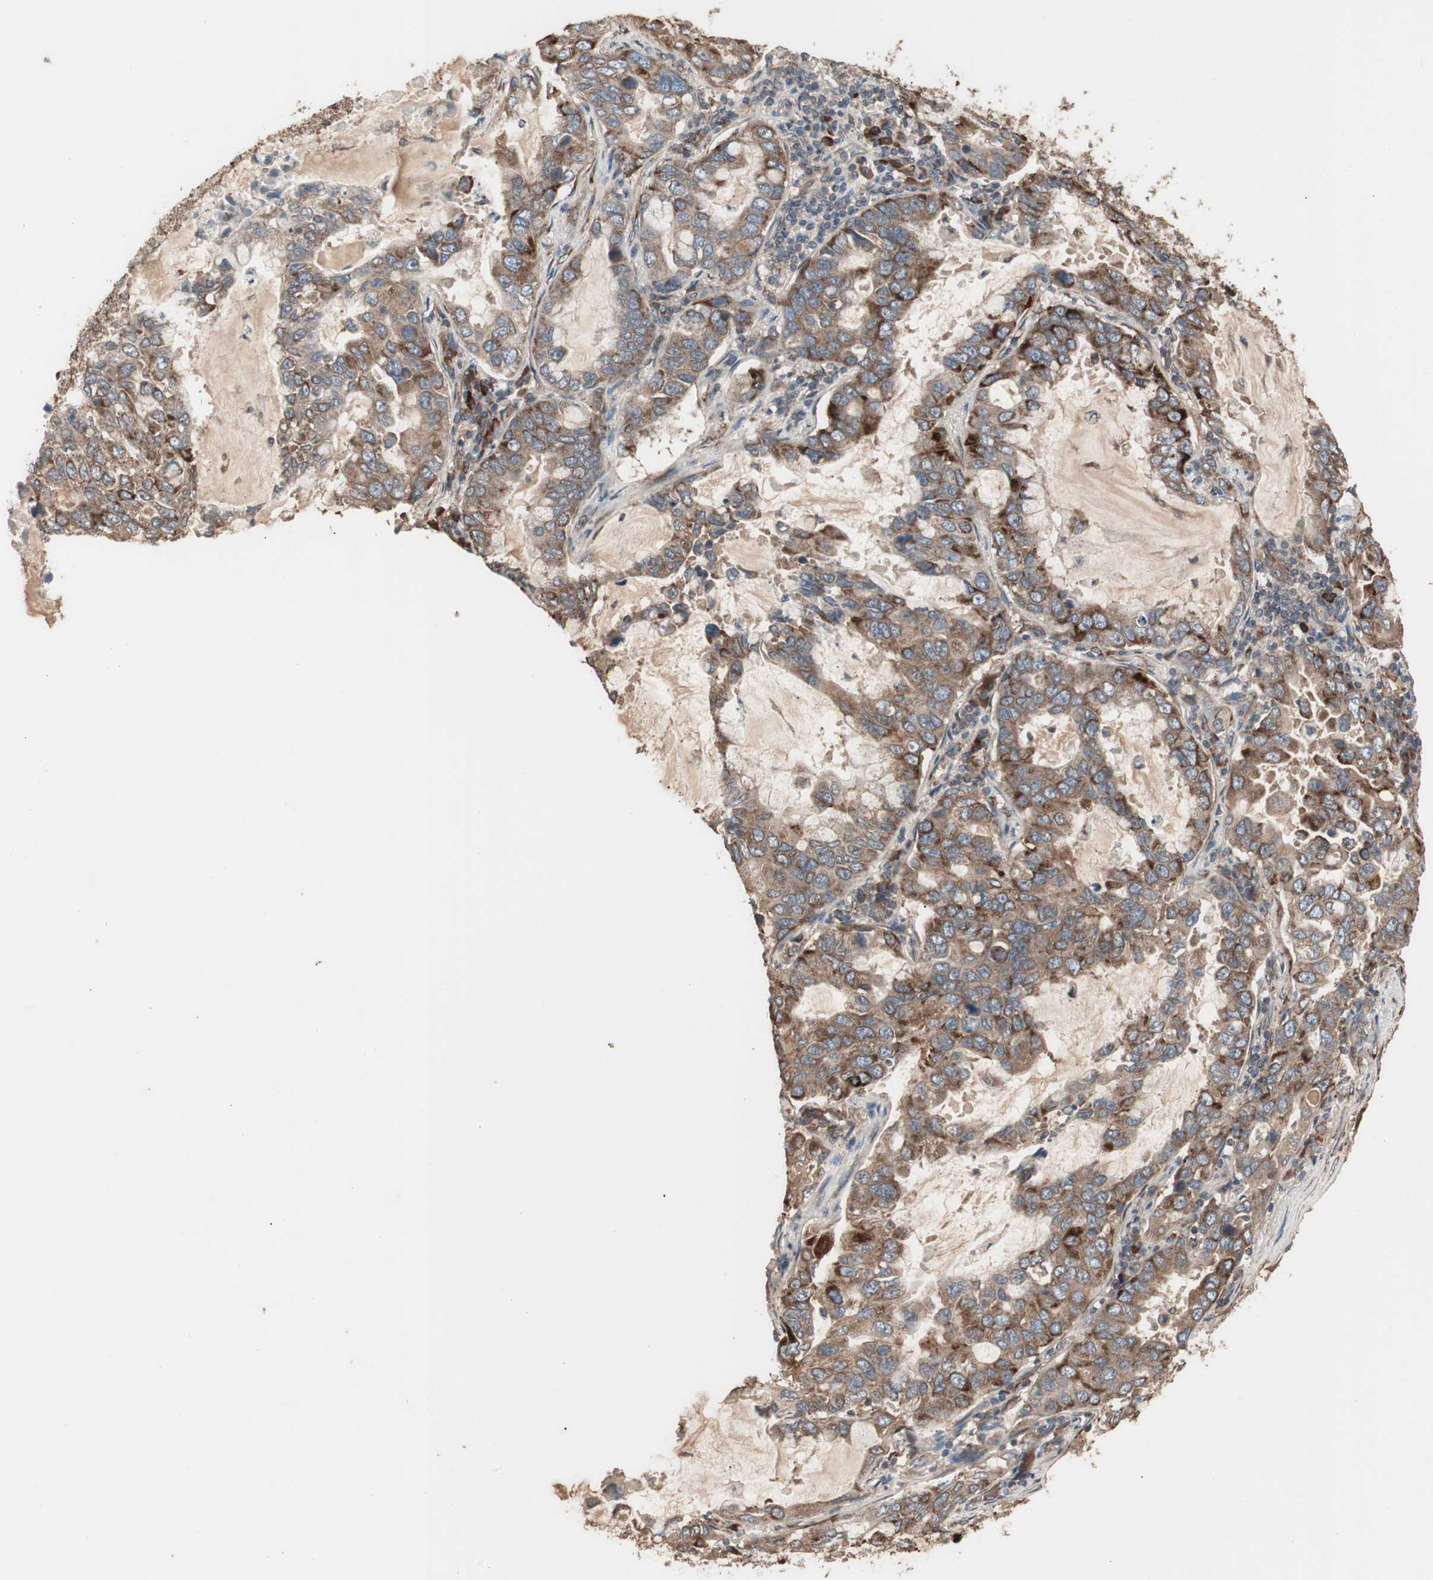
{"staining": {"intensity": "moderate", "quantity": ">75%", "location": "cytoplasmic/membranous"}, "tissue": "lung cancer", "cell_type": "Tumor cells", "image_type": "cancer", "snomed": [{"axis": "morphology", "description": "Adenocarcinoma, NOS"}, {"axis": "topography", "description": "Lung"}], "caption": "A micrograph showing moderate cytoplasmic/membranous positivity in approximately >75% of tumor cells in adenocarcinoma (lung), as visualized by brown immunohistochemical staining.", "gene": "LZTS1", "patient": {"sex": "male", "age": 64}}